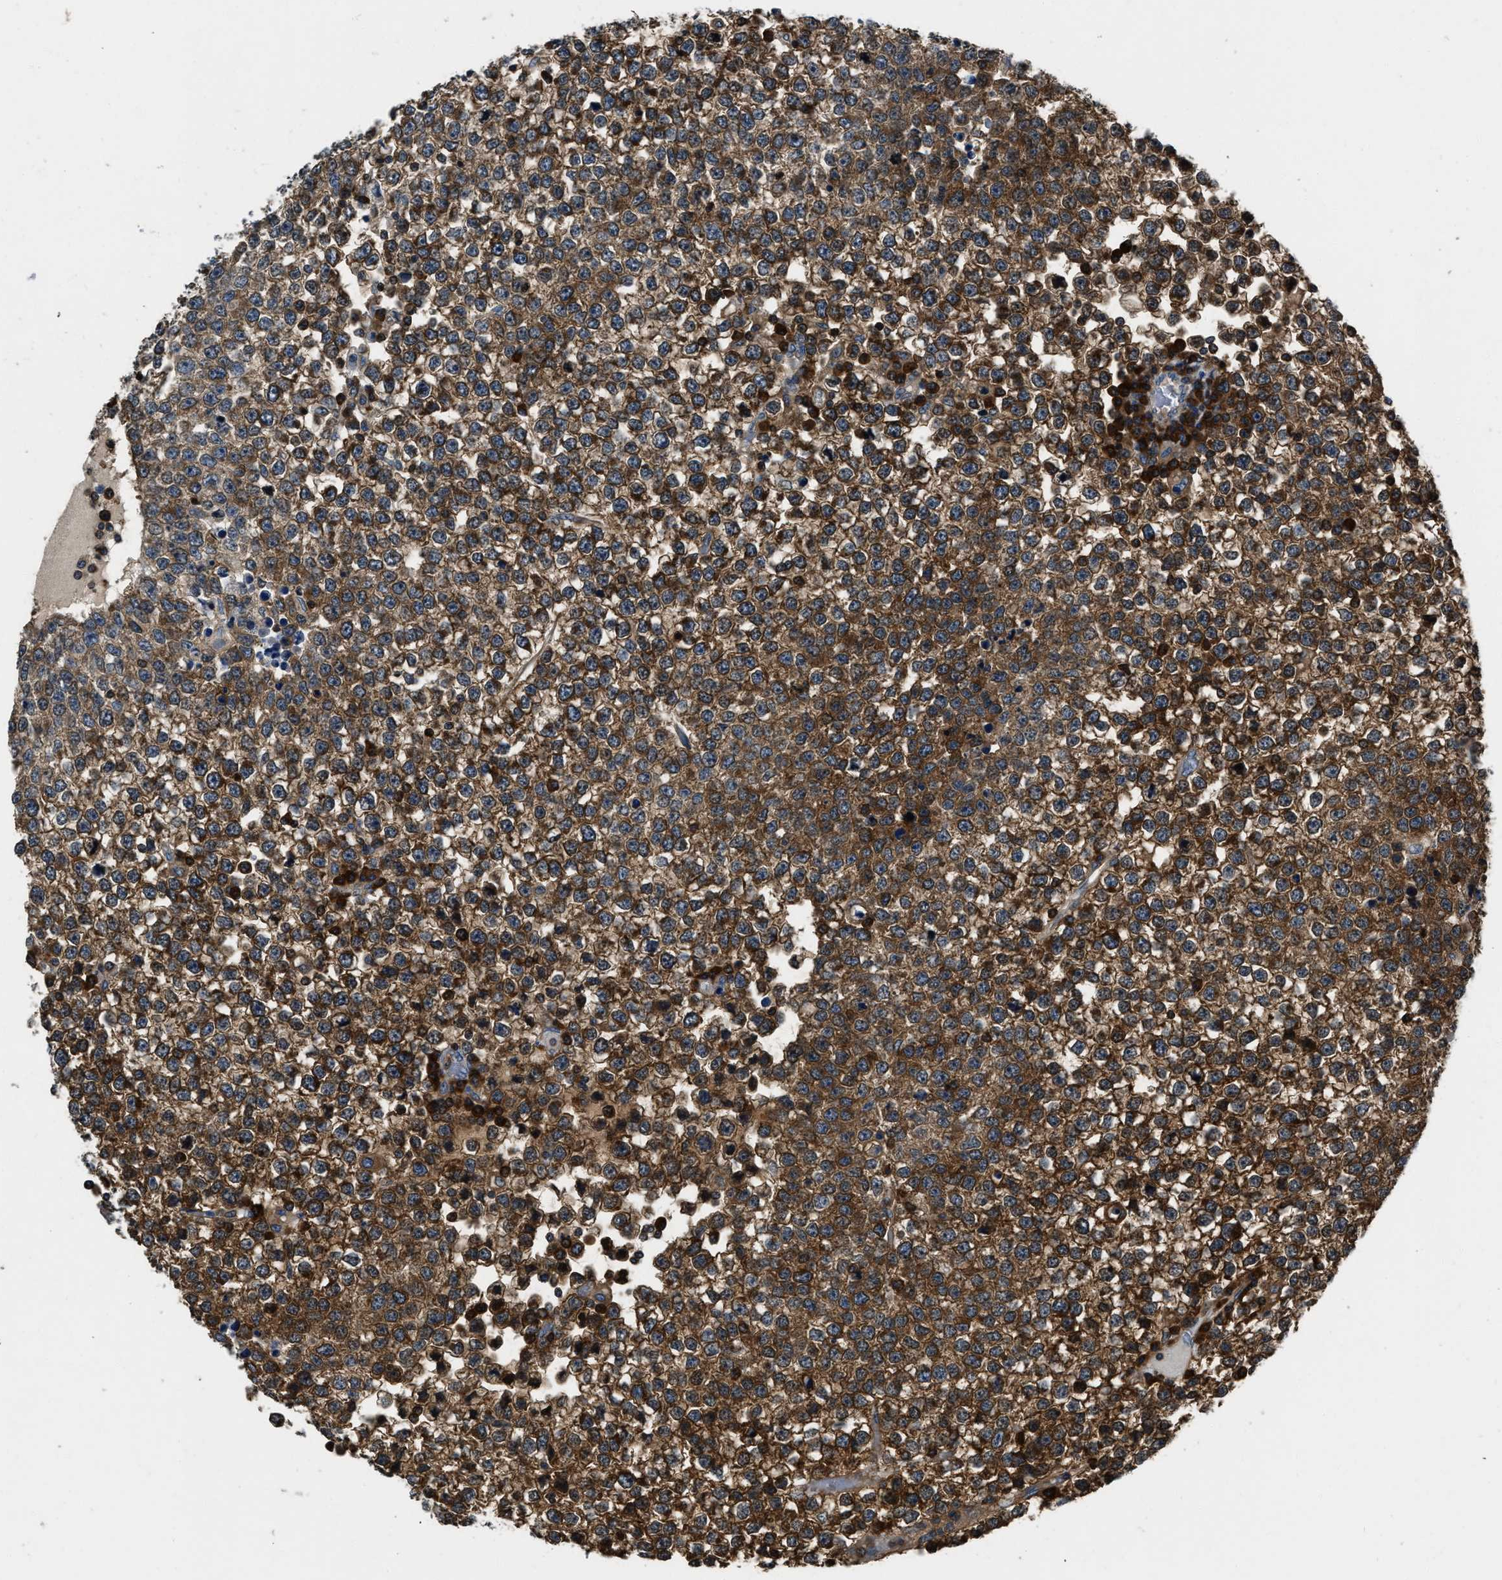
{"staining": {"intensity": "strong", "quantity": ">75%", "location": "cytoplasmic/membranous"}, "tissue": "testis cancer", "cell_type": "Tumor cells", "image_type": "cancer", "snomed": [{"axis": "morphology", "description": "Seminoma, NOS"}, {"axis": "topography", "description": "Testis"}], "caption": "Immunohistochemical staining of testis cancer shows strong cytoplasmic/membranous protein staining in approximately >75% of tumor cells.", "gene": "YARS1", "patient": {"sex": "male", "age": 65}}